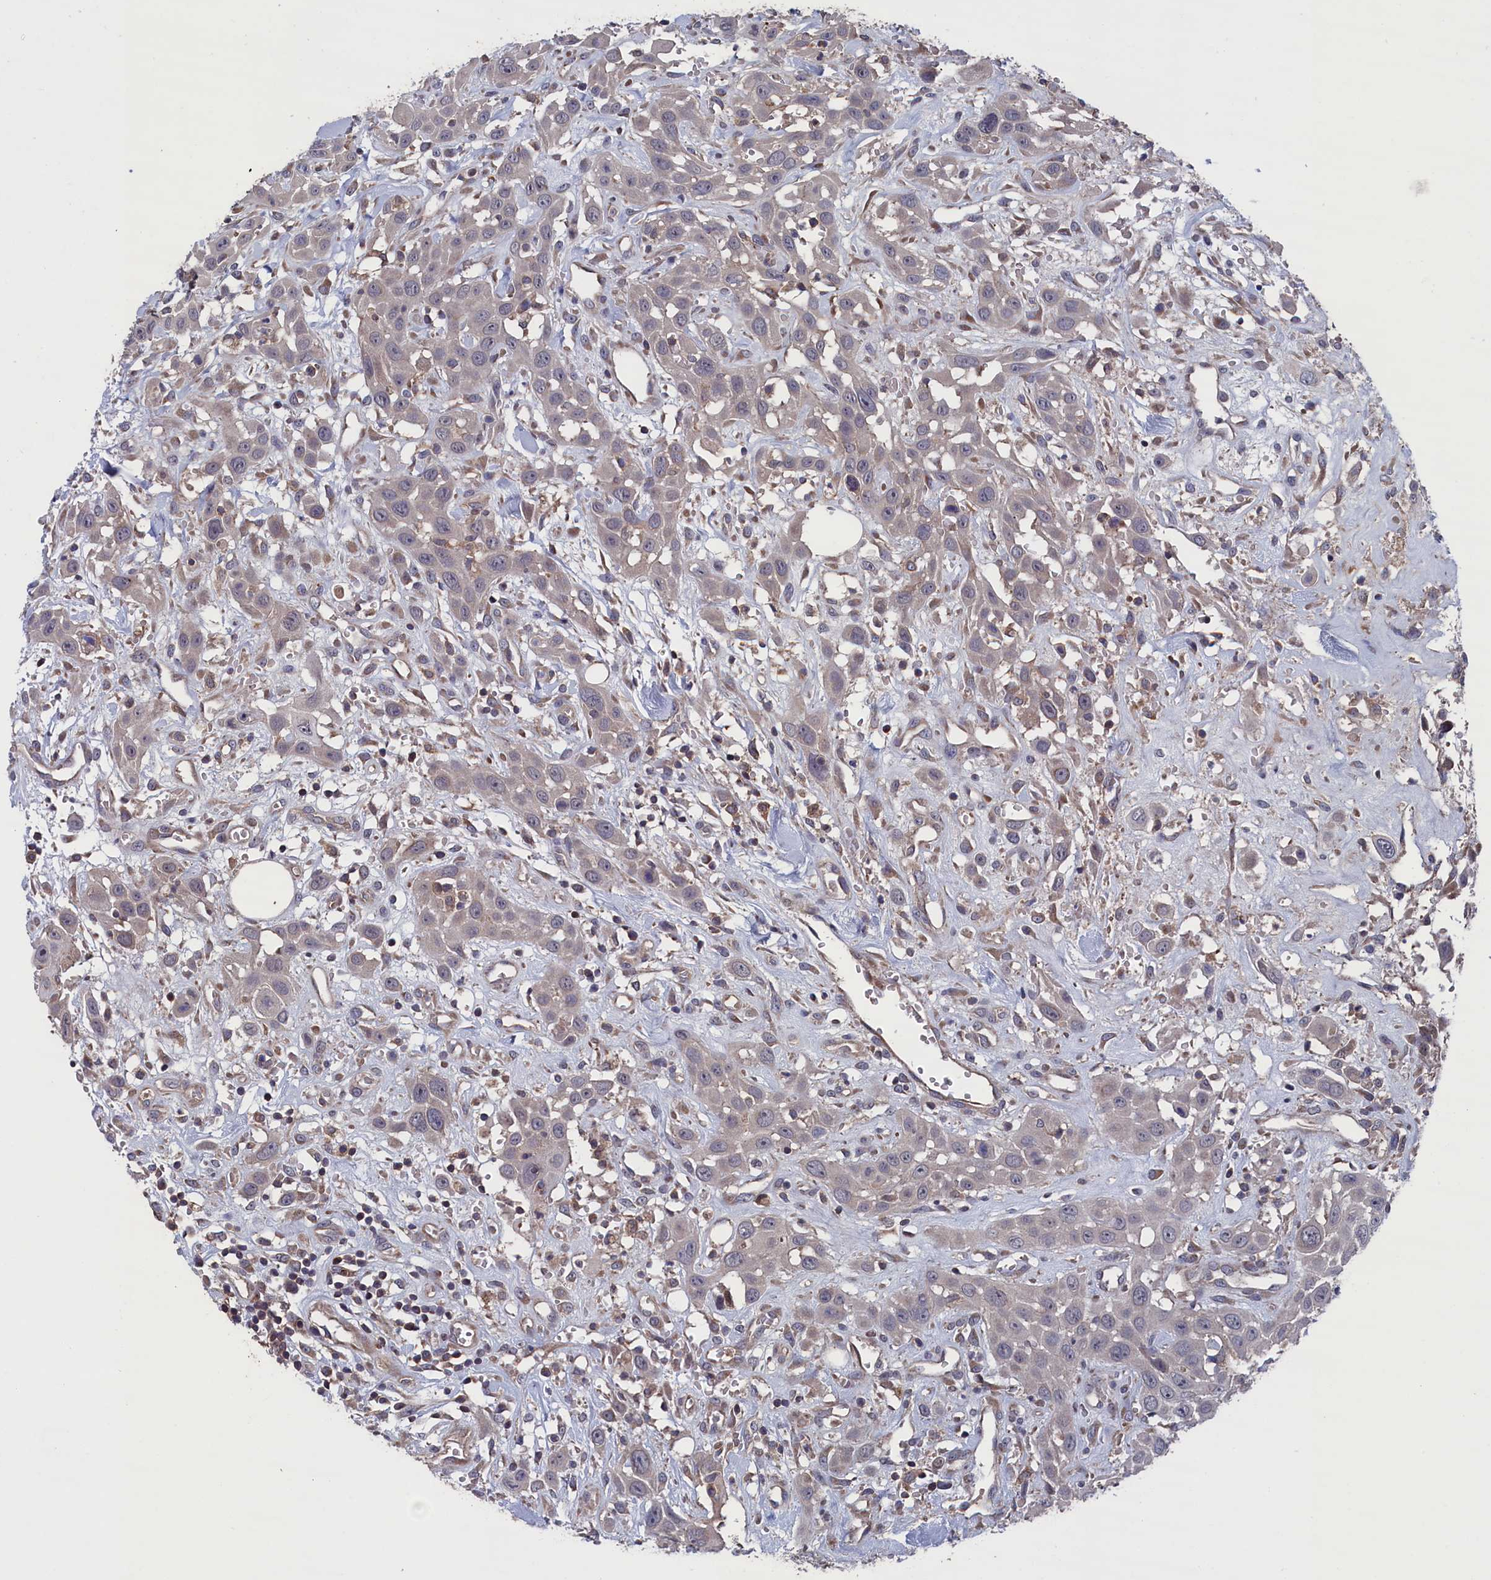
{"staining": {"intensity": "negative", "quantity": "none", "location": "none"}, "tissue": "head and neck cancer", "cell_type": "Tumor cells", "image_type": "cancer", "snomed": [{"axis": "morphology", "description": "Squamous cell carcinoma, NOS"}, {"axis": "topography", "description": "Head-Neck"}], "caption": "Immunohistochemical staining of human head and neck cancer (squamous cell carcinoma) shows no significant positivity in tumor cells.", "gene": "SPATA13", "patient": {"sex": "male", "age": 81}}